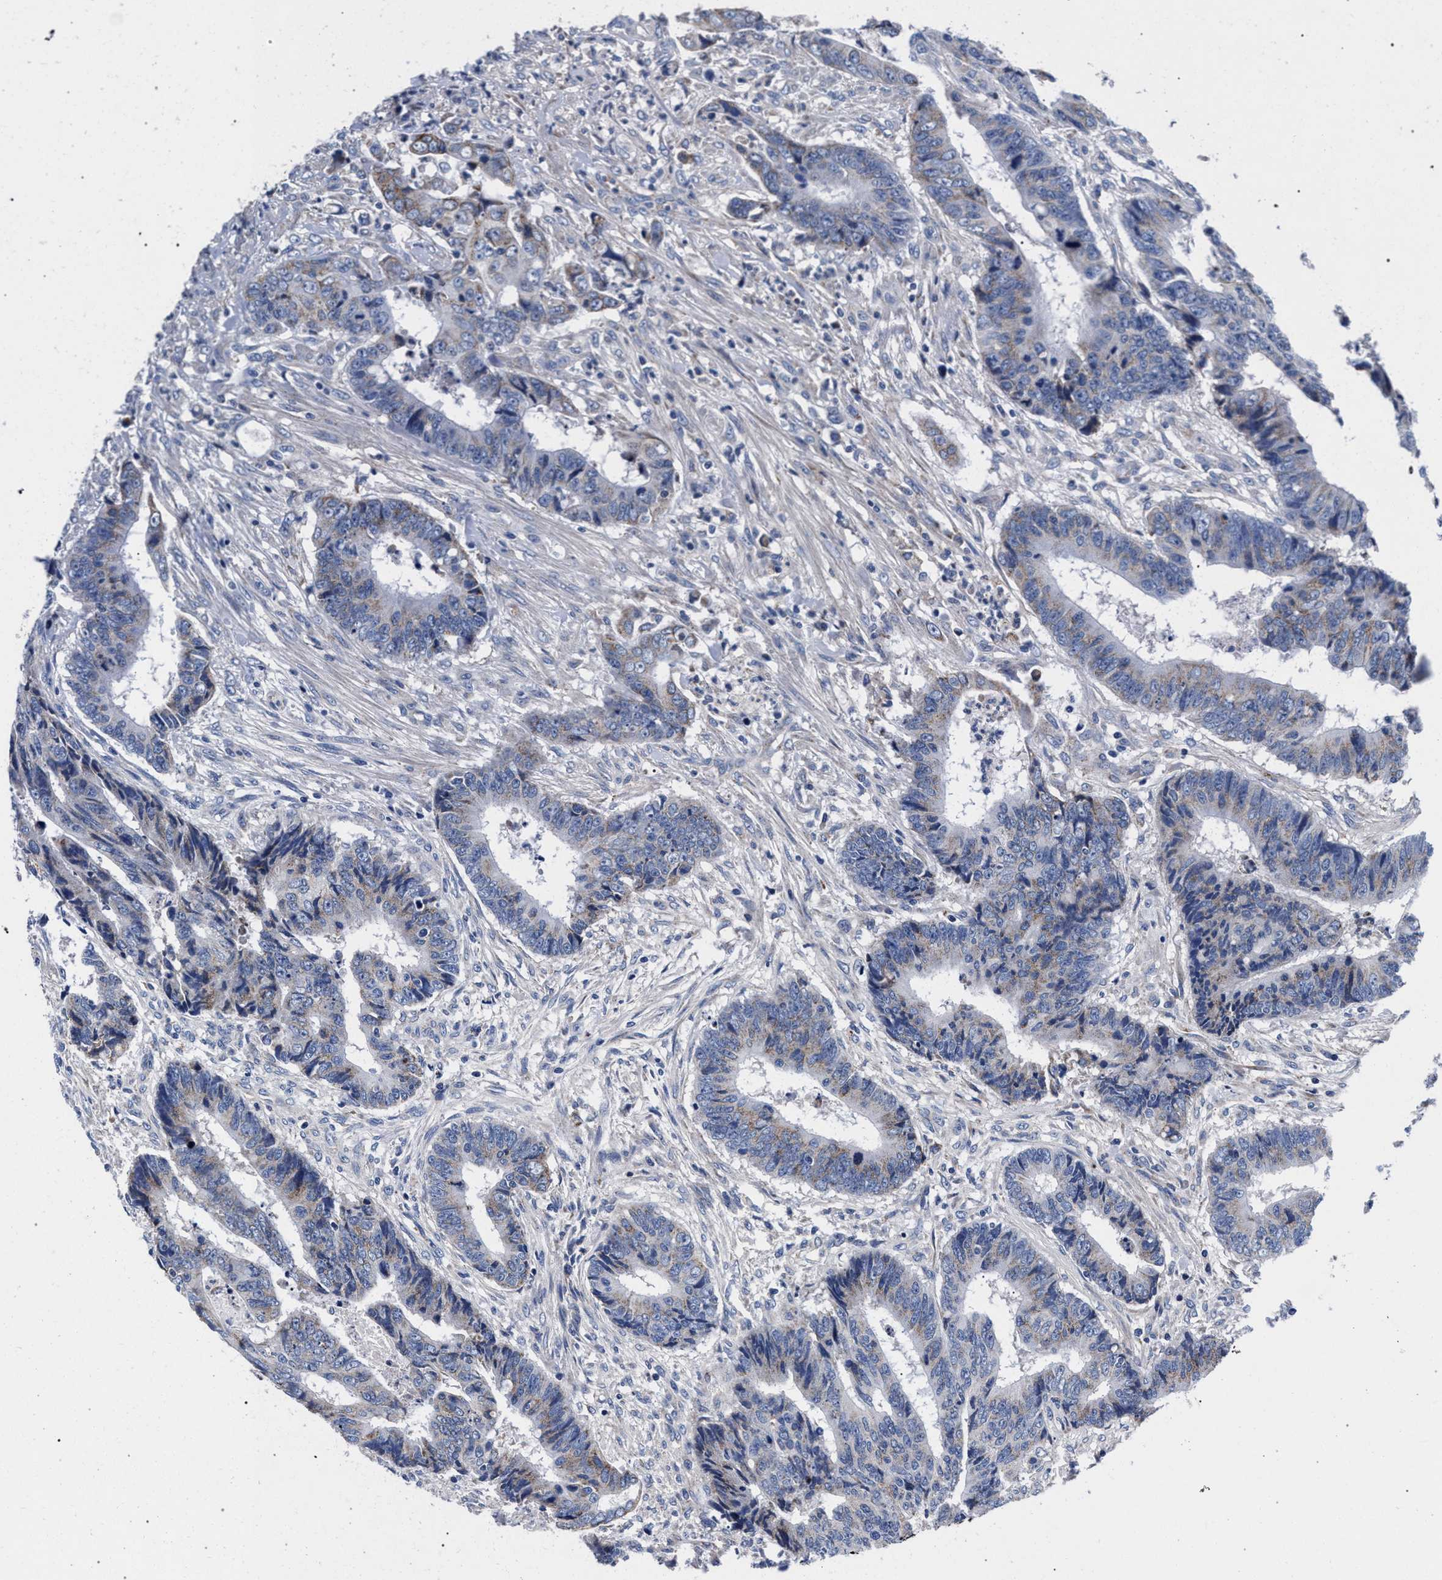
{"staining": {"intensity": "weak", "quantity": "<25%", "location": "cytoplasmic/membranous"}, "tissue": "colorectal cancer", "cell_type": "Tumor cells", "image_type": "cancer", "snomed": [{"axis": "morphology", "description": "Adenocarcinoma, NOS"}, {"axis": "topography", "description": "Rectum"}], "caption": "High magnification brightfield microscopy of adenocarcinoma (colorectal) stained with DAB (brown) and counterstained with hematoxylin (blue): tumor cells show no significant positivity.", "gene": "ACOX1", "patient": {"sex": "male", "age": 84}}